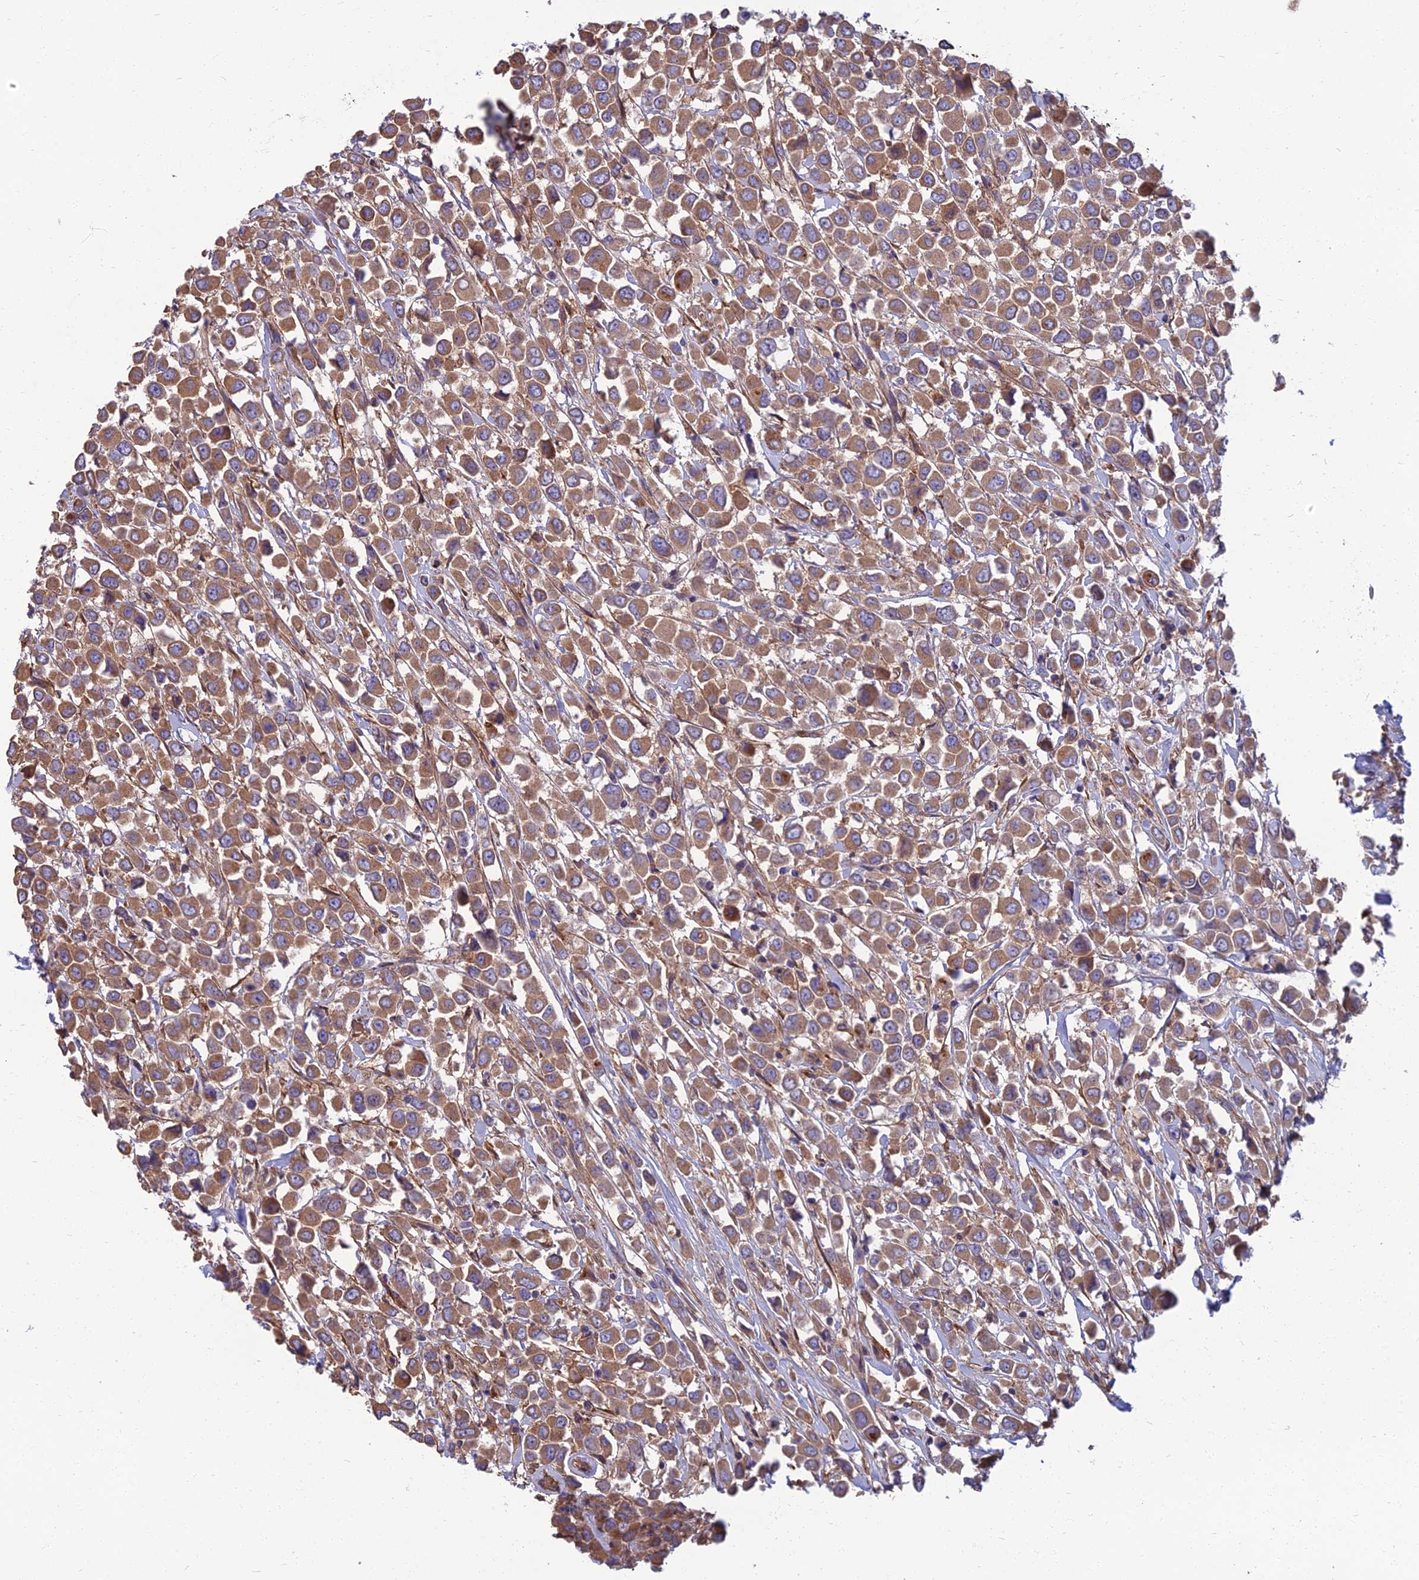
{"staining": {"intensity": "moderate", "quantity": ">75%", "location": "cytoplasmic/membranous"}, "tissue": "breast cancer", "cell_type": "Tumor cells", "image_type": "cancer", "snomed": [{"axis": "morphology", "description": "Duct carcinoma"}, {"axis": "topography", "description": "Breast"}], "caption": "Immunohistochemistry (IHC) (DAB (3,3'-diaminobenzidine)) staining of human breast infiltrating ductal carcinoma reveals moderate cytoplasmic/membranous protein positivity in approximately >75% of tumor cells.", "gene": "WDR24", "patient": {"sex": "female", "age": 61}}